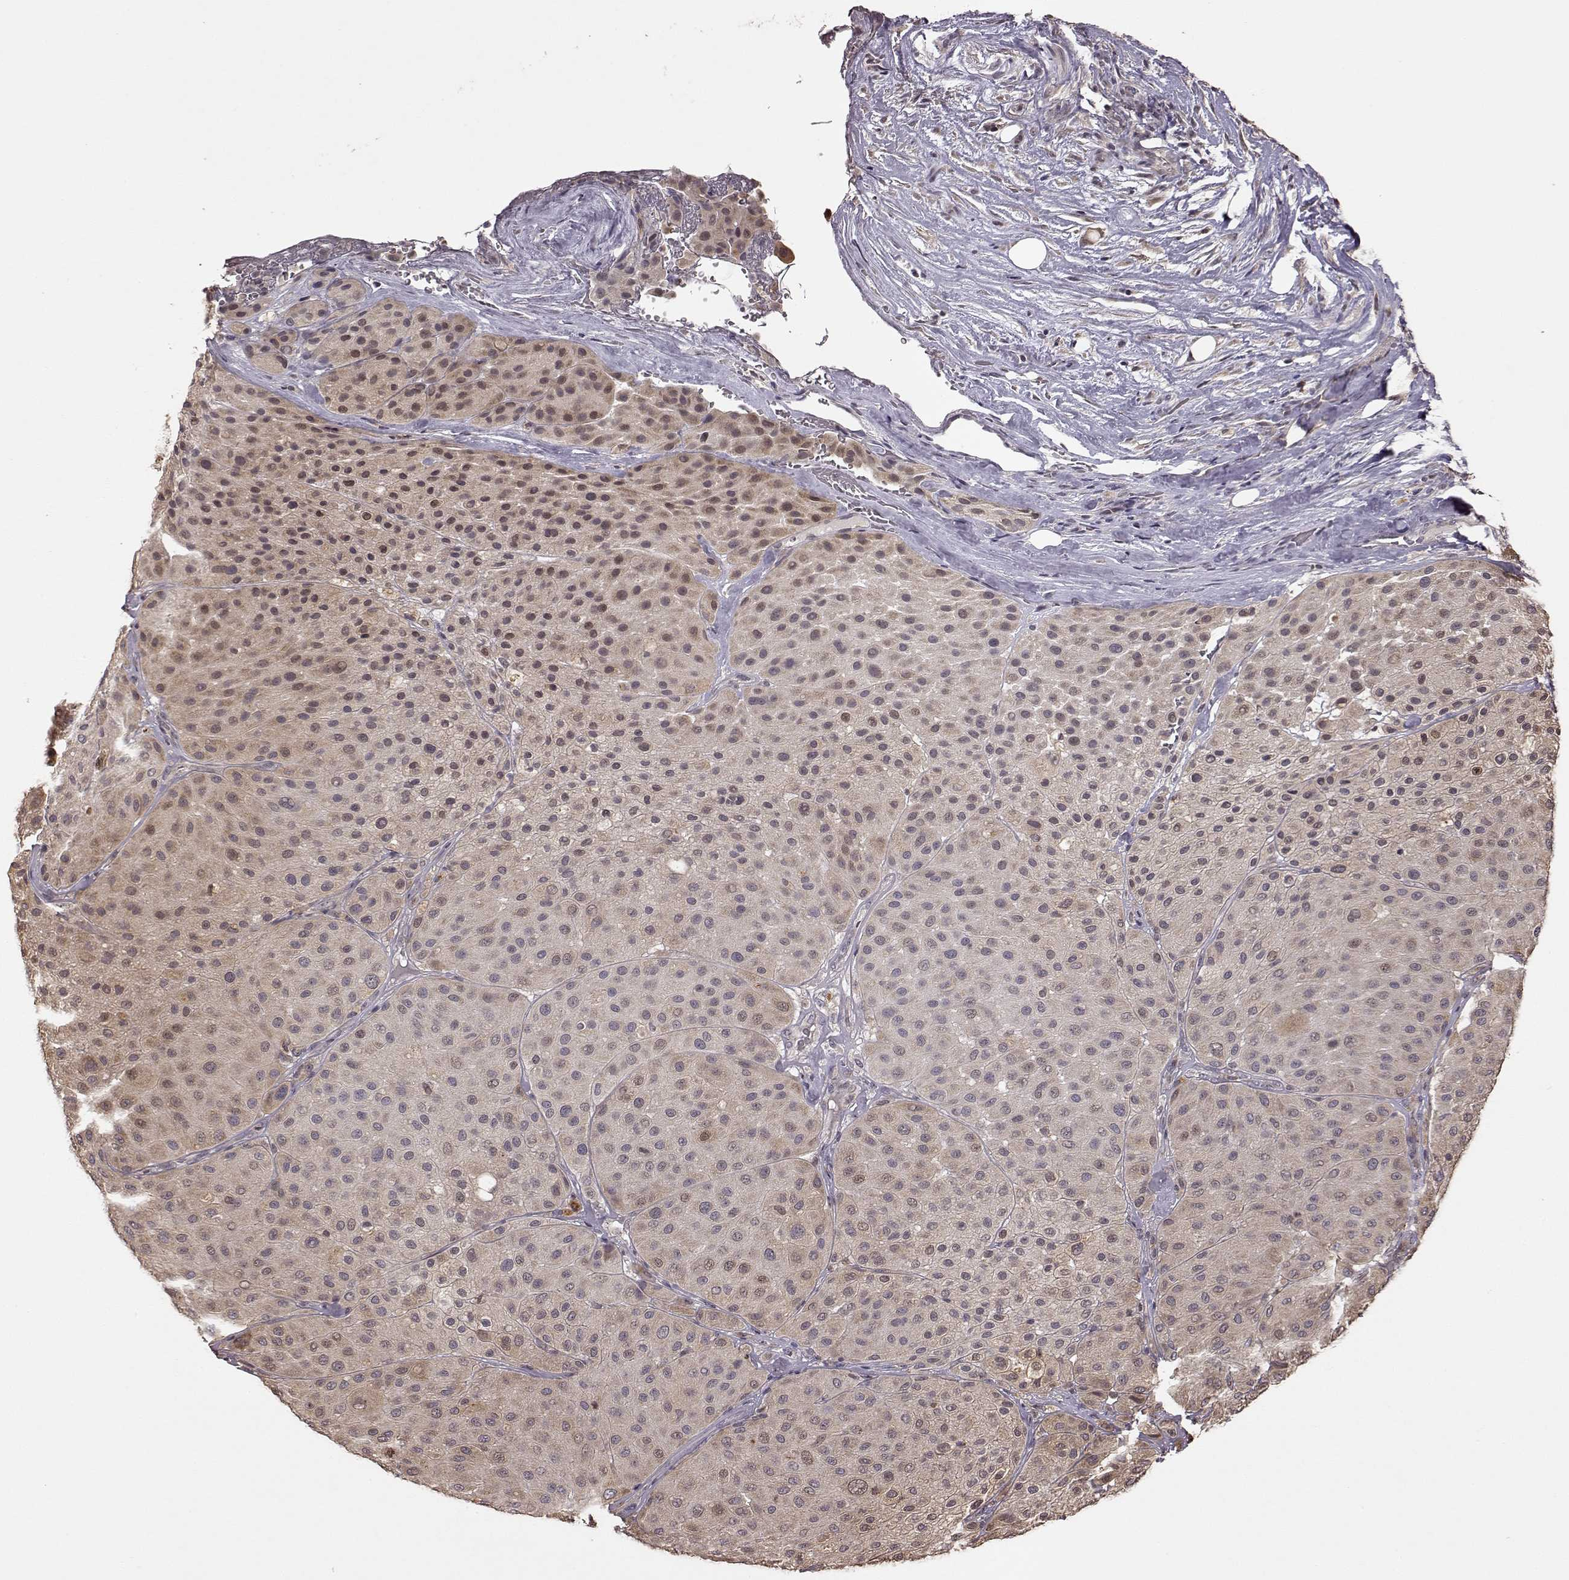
{"staining": {"intensity": "weak", "quantity": ">75%", "location": "cytoplasmic/membranous"}, "tissue": "melanoma", "cell_type": "Tumor cells", "image_type": "cancer", "snomed": [{"axis": "morphology", "description": "Malignant melanoma, Metastatic site"}, {"axis": "topography", "description": "Smooth muscle"}], "caption": "The histopathology image shows a brown stain indicating the presence of a protein in the cytoplasmic/membranous of tumor cells in malignant melanoma (metastatic site).", "gene": "CRB1", "patient": {"sex": "male", "age": 41}}